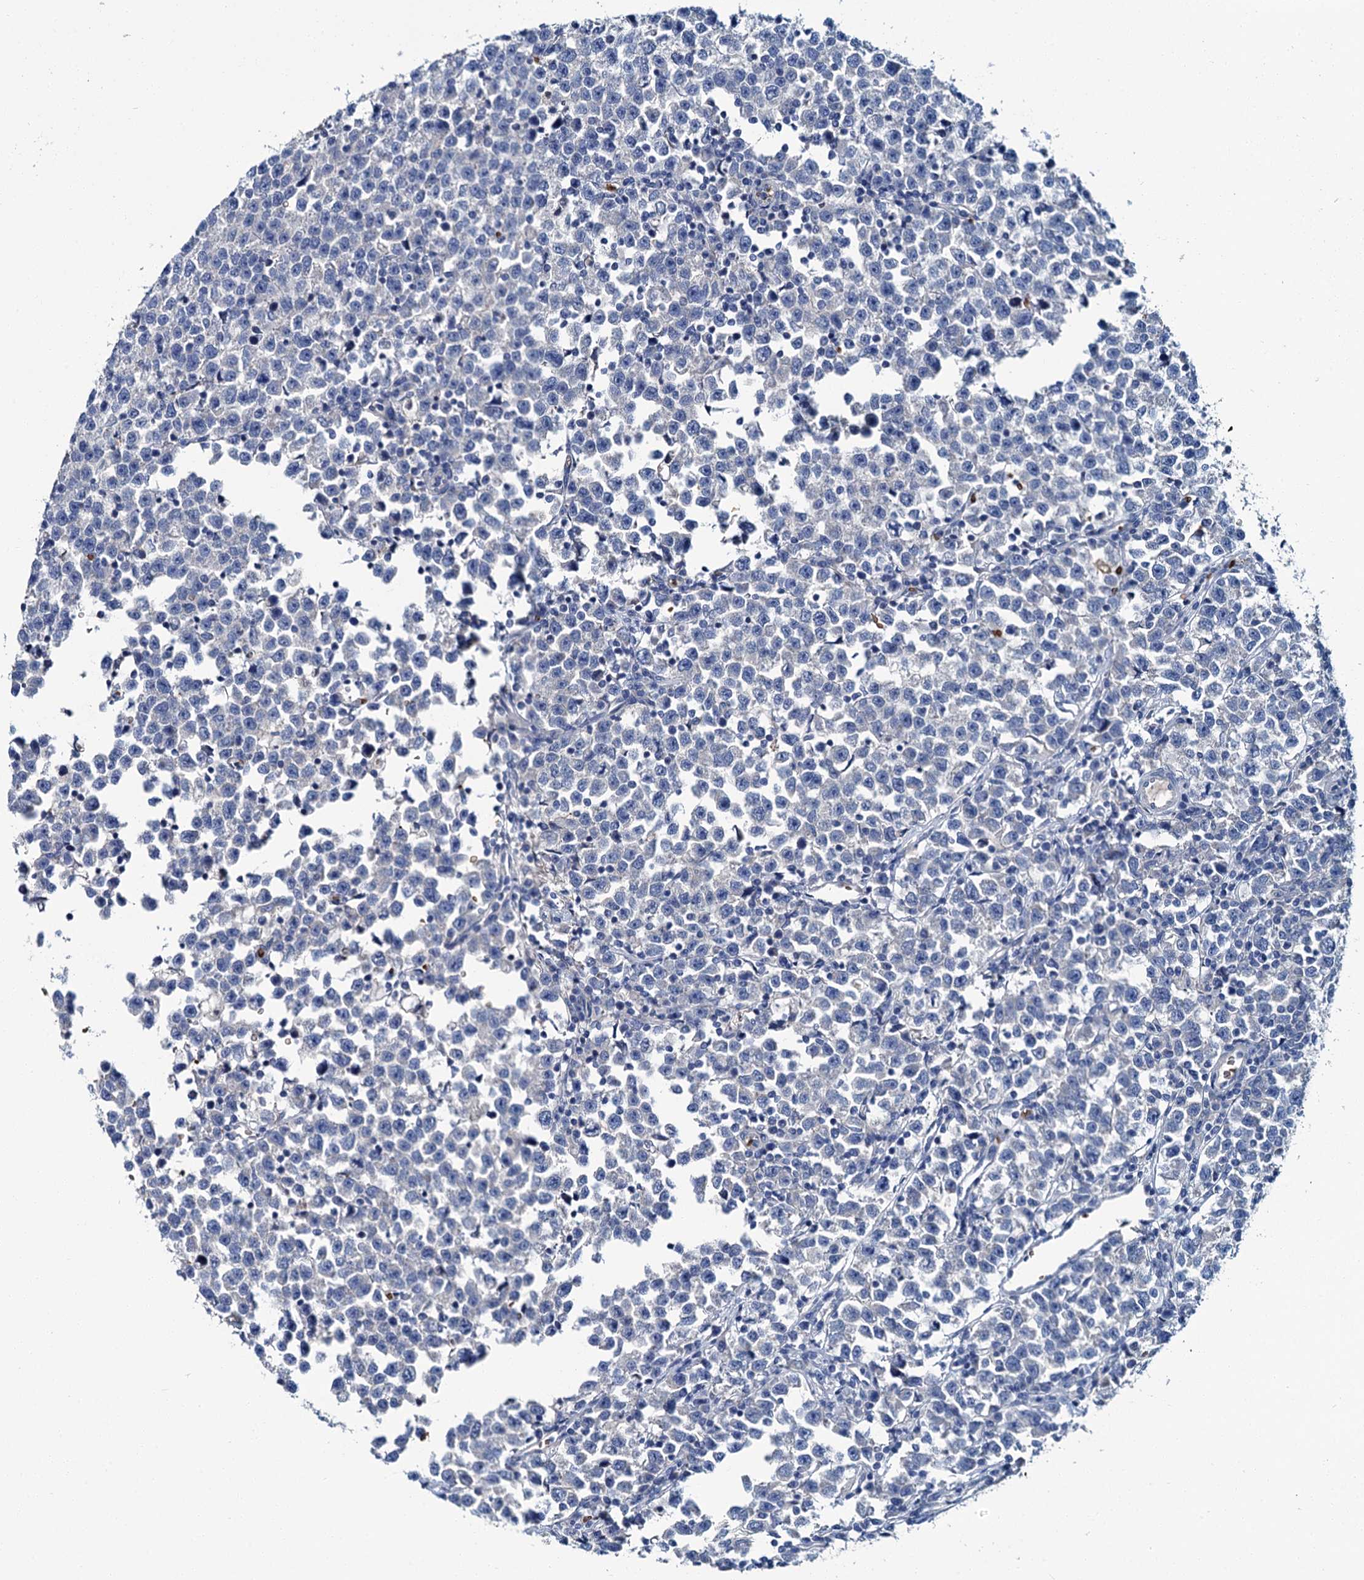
{"staining": {"intensity": "negative", "quantity": "none", "location": "none"}, "tissue": "testis cancer", "cell_type": "Tumor cells", "image_type": "cancer", "snomed": [{"axis": "morphology", "description": "Normal tissue, NOS"}, {"axis": "morphology", "description": "Seminoma, NOS"}, {"axis": "topography", "description": "Testis"}], "caption": "This is an IHC histopathology image of testis cancer. There is no staining in tumor cells.", "gene": "ATG2A", "patient": {"sex": "male", "age": 43}}